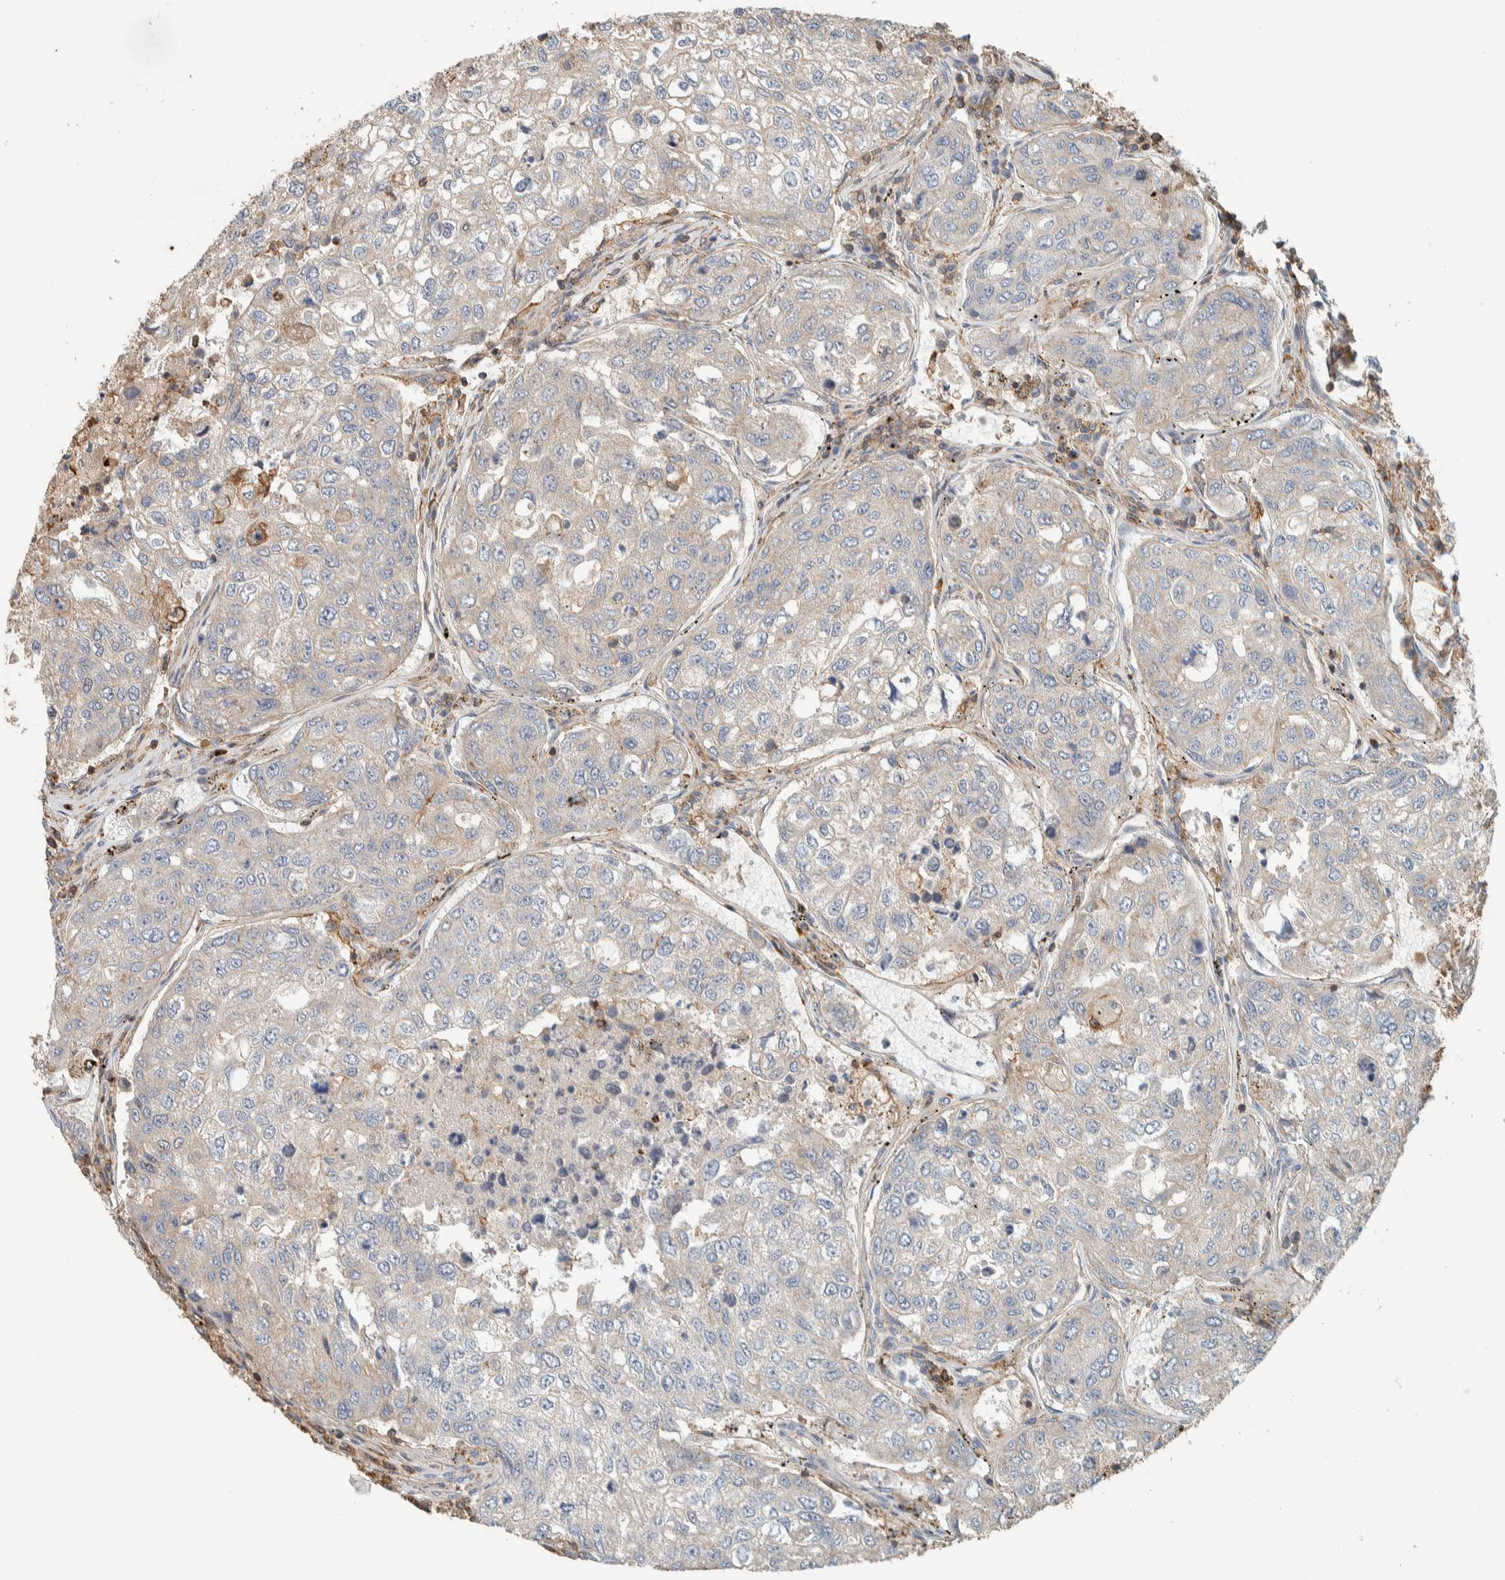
{"staining": {"intensity": "negative", "quantity": "none", "location": "none"}, "tissue": "urothelial cancer", "cell_type": "Tumor cells", "image_type": "cancer", "snomed": [{"axis": "morphology", "description": "Urothelial carcinoma, High grade"}, {"axis": "topography", "description": "Lymph node"}, {"axis": "topography", "description": "Urinary bladder"}], "caption": "This is an IHC micrograph of human urothelial carcinoma (high-grade). There is no staining in tumor cells.", "gene": "CTBP2", "patient": {"sex": "male", "age": 51}}